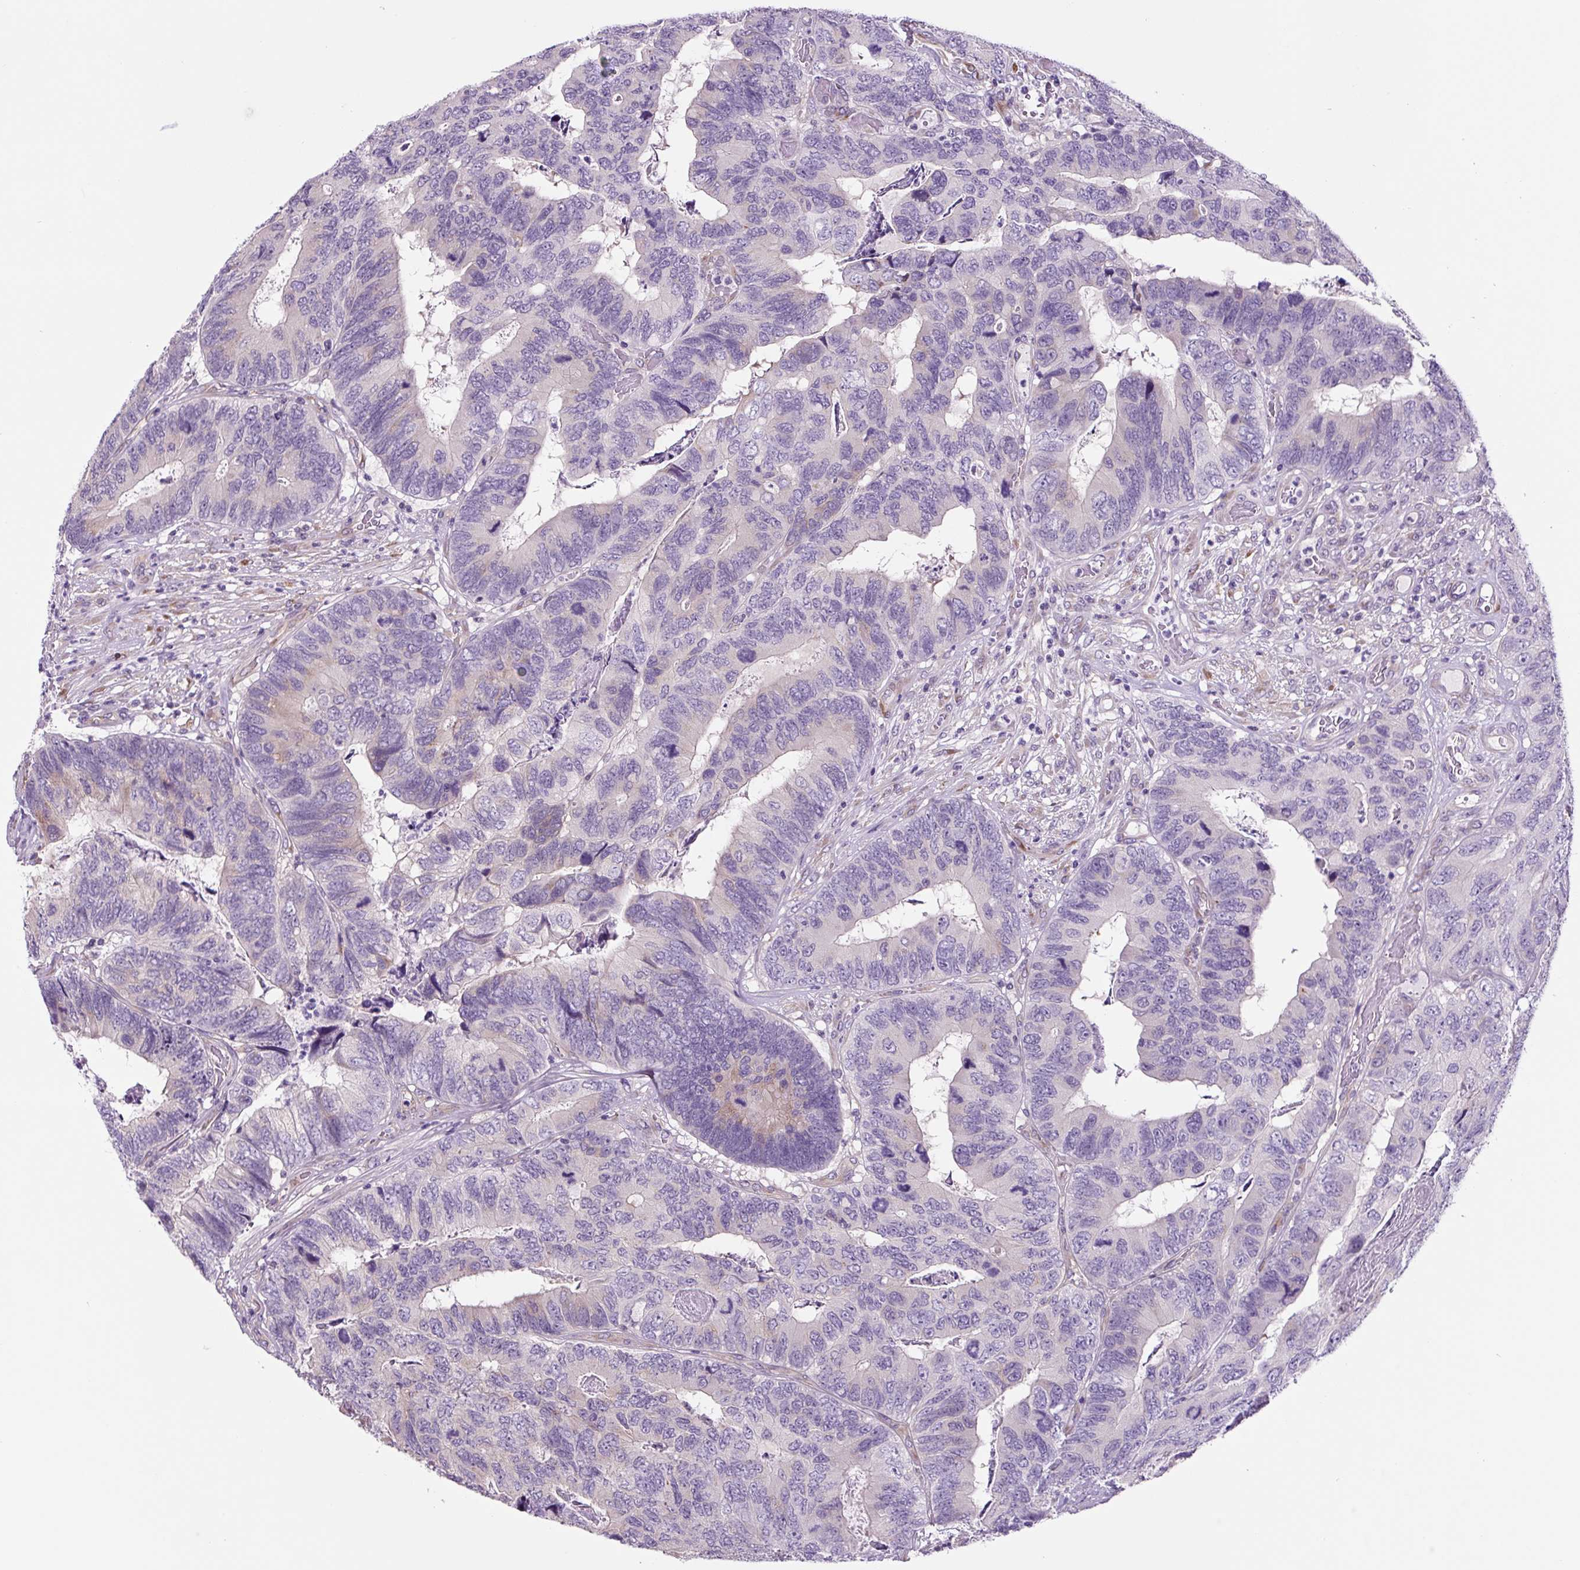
{"staining": {"intensity": "negative", "quantity": "none", "location": "none"}, "tissue": "colorectal cancer", "cell_type": "Tumor cells", "image_type": "cancer", "snomed": [{"axis": "morphology", "description": "Adenocarcinoma, NOS"}, {"axis": "topography", "description": "Colon"}], "caption": "High power microscopy histopathology image of an immunohistochemistry image of colorectal cancer, revealing no significant positivity in tumor cells. (DAB (3,3'-diaminobenzidine) immunohistochemistry (IHC) visualized using brightfield microscopy, high magnification).", "gene": "GORASP1", "patient": {"sex": "female", "age": 67}}